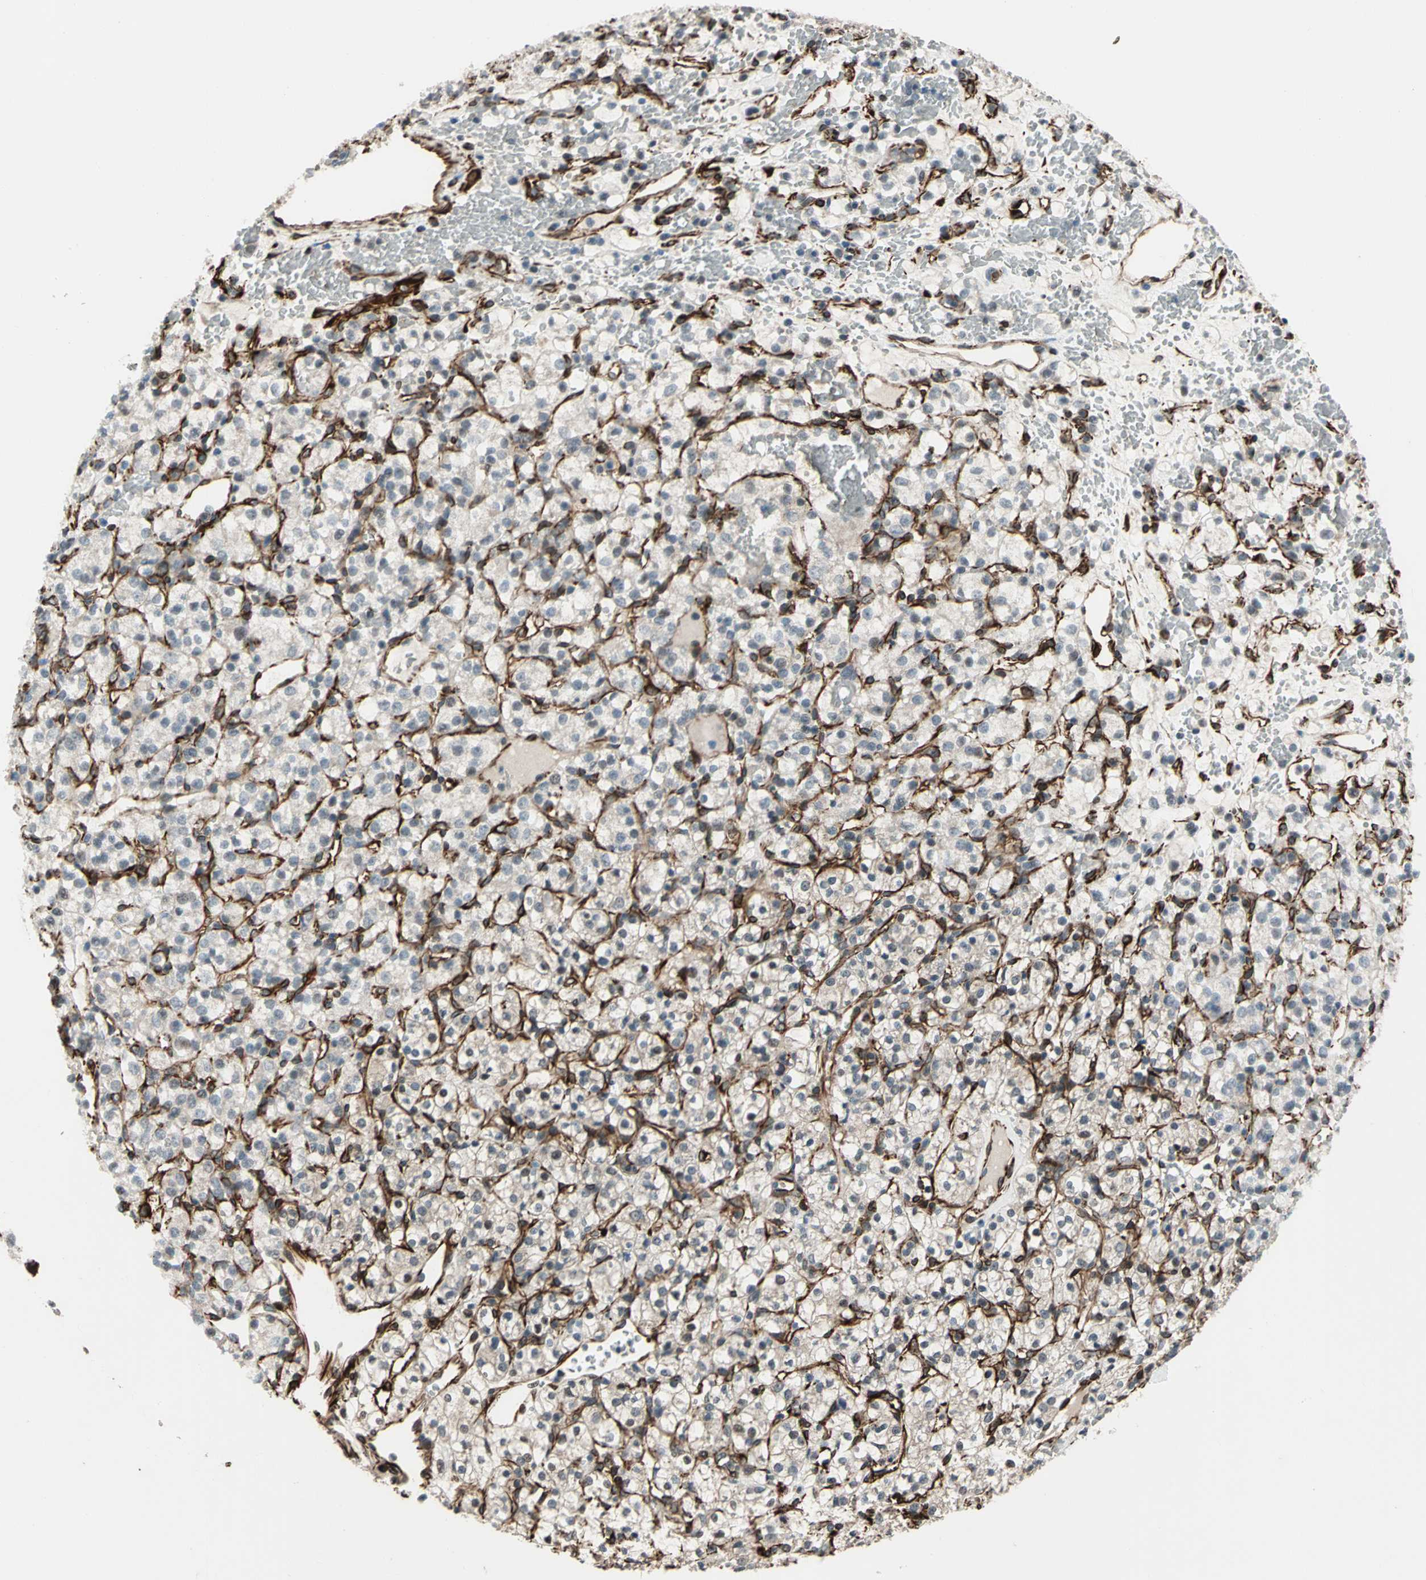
{"staining": {"intensity": "weak", "quantity": "25%-75%", "location": "cytoplasmic/membranous"}, "tissue": "renal cancer", "cell_type": "Tumor cells", "image_type": "cancer", "snomed": [{"axis": "morphology", "description": "Adenocarcinoma, NOS"}, {"axis": "topography", "description": "Kidney"}], "caption": "The micrograph demonstrates a brown stain indicating the presence of a protein in the cytoplasmic/membranous of tumor cells in renal adenocarcinoma.", "gene": "EXD2", "patient": {"sex": "female", "age": 60}}